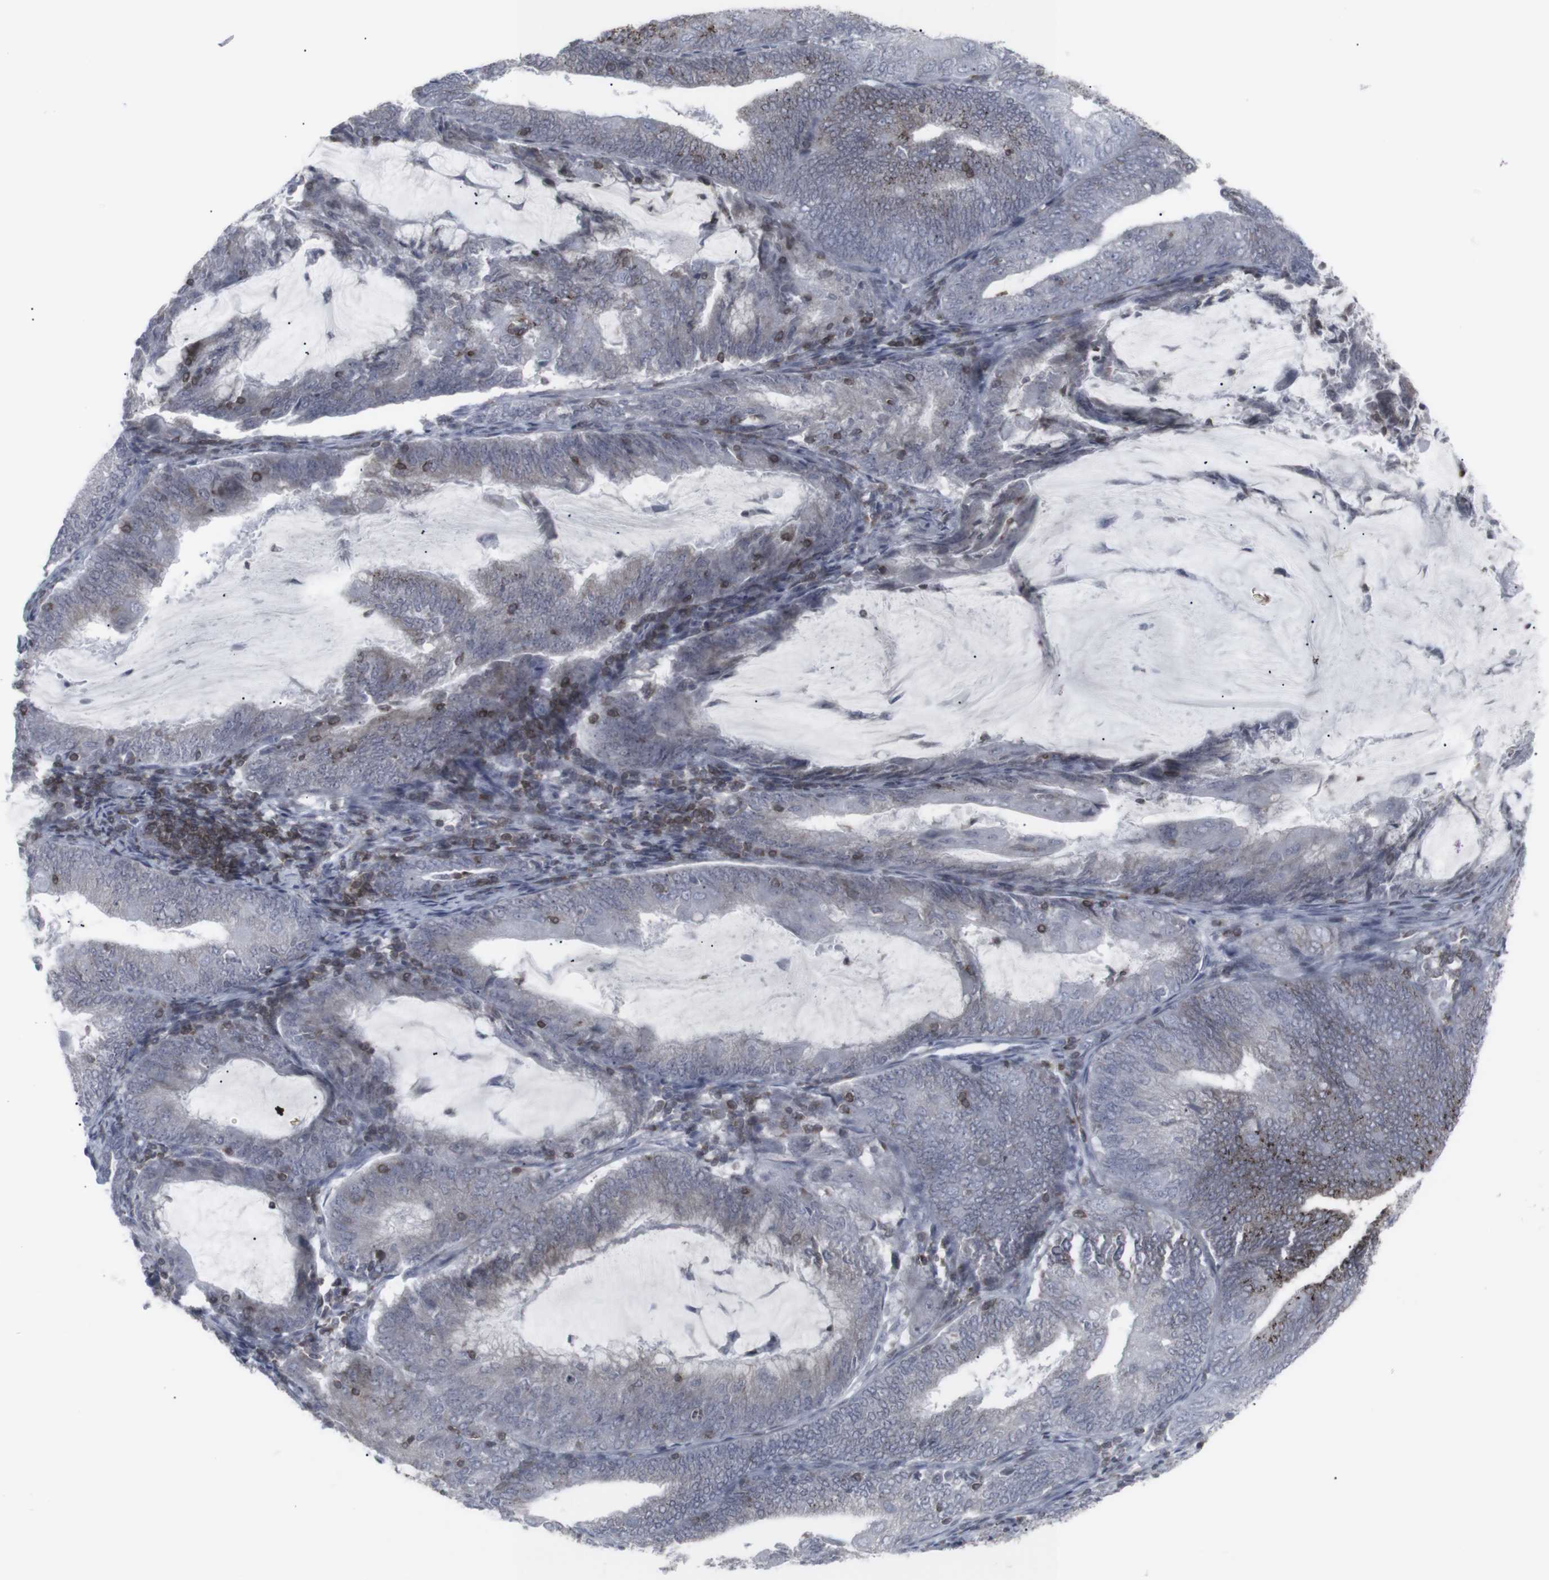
{"staining": {"intensity": "strong", "quantity": "<25%", "location": "cytoplasmic/membranous"}, "tissue": "endometrial cancer", "cell_type": "Tumor cells", "image_type": "cancer", "snomed": [{"axis": "morphology", "description": "Adenocarcinoma, NOS"}, {"axis": "topography", "description": "Endometrium"}], "caption": "Immunohistochemistry photomicrograph of neoplastic tissue: endometrial cancer (adenocarcinoma) stained using immunohistochemistry (IHC) displays medium levels of strong protein expression localized specifically in the cytoplasmic/membranous of tumor cells, appearing as a cytoplasmic/membranous brown color.", "gene": "APOBEC2", "patient": {"sex": "female", "age": 81}}